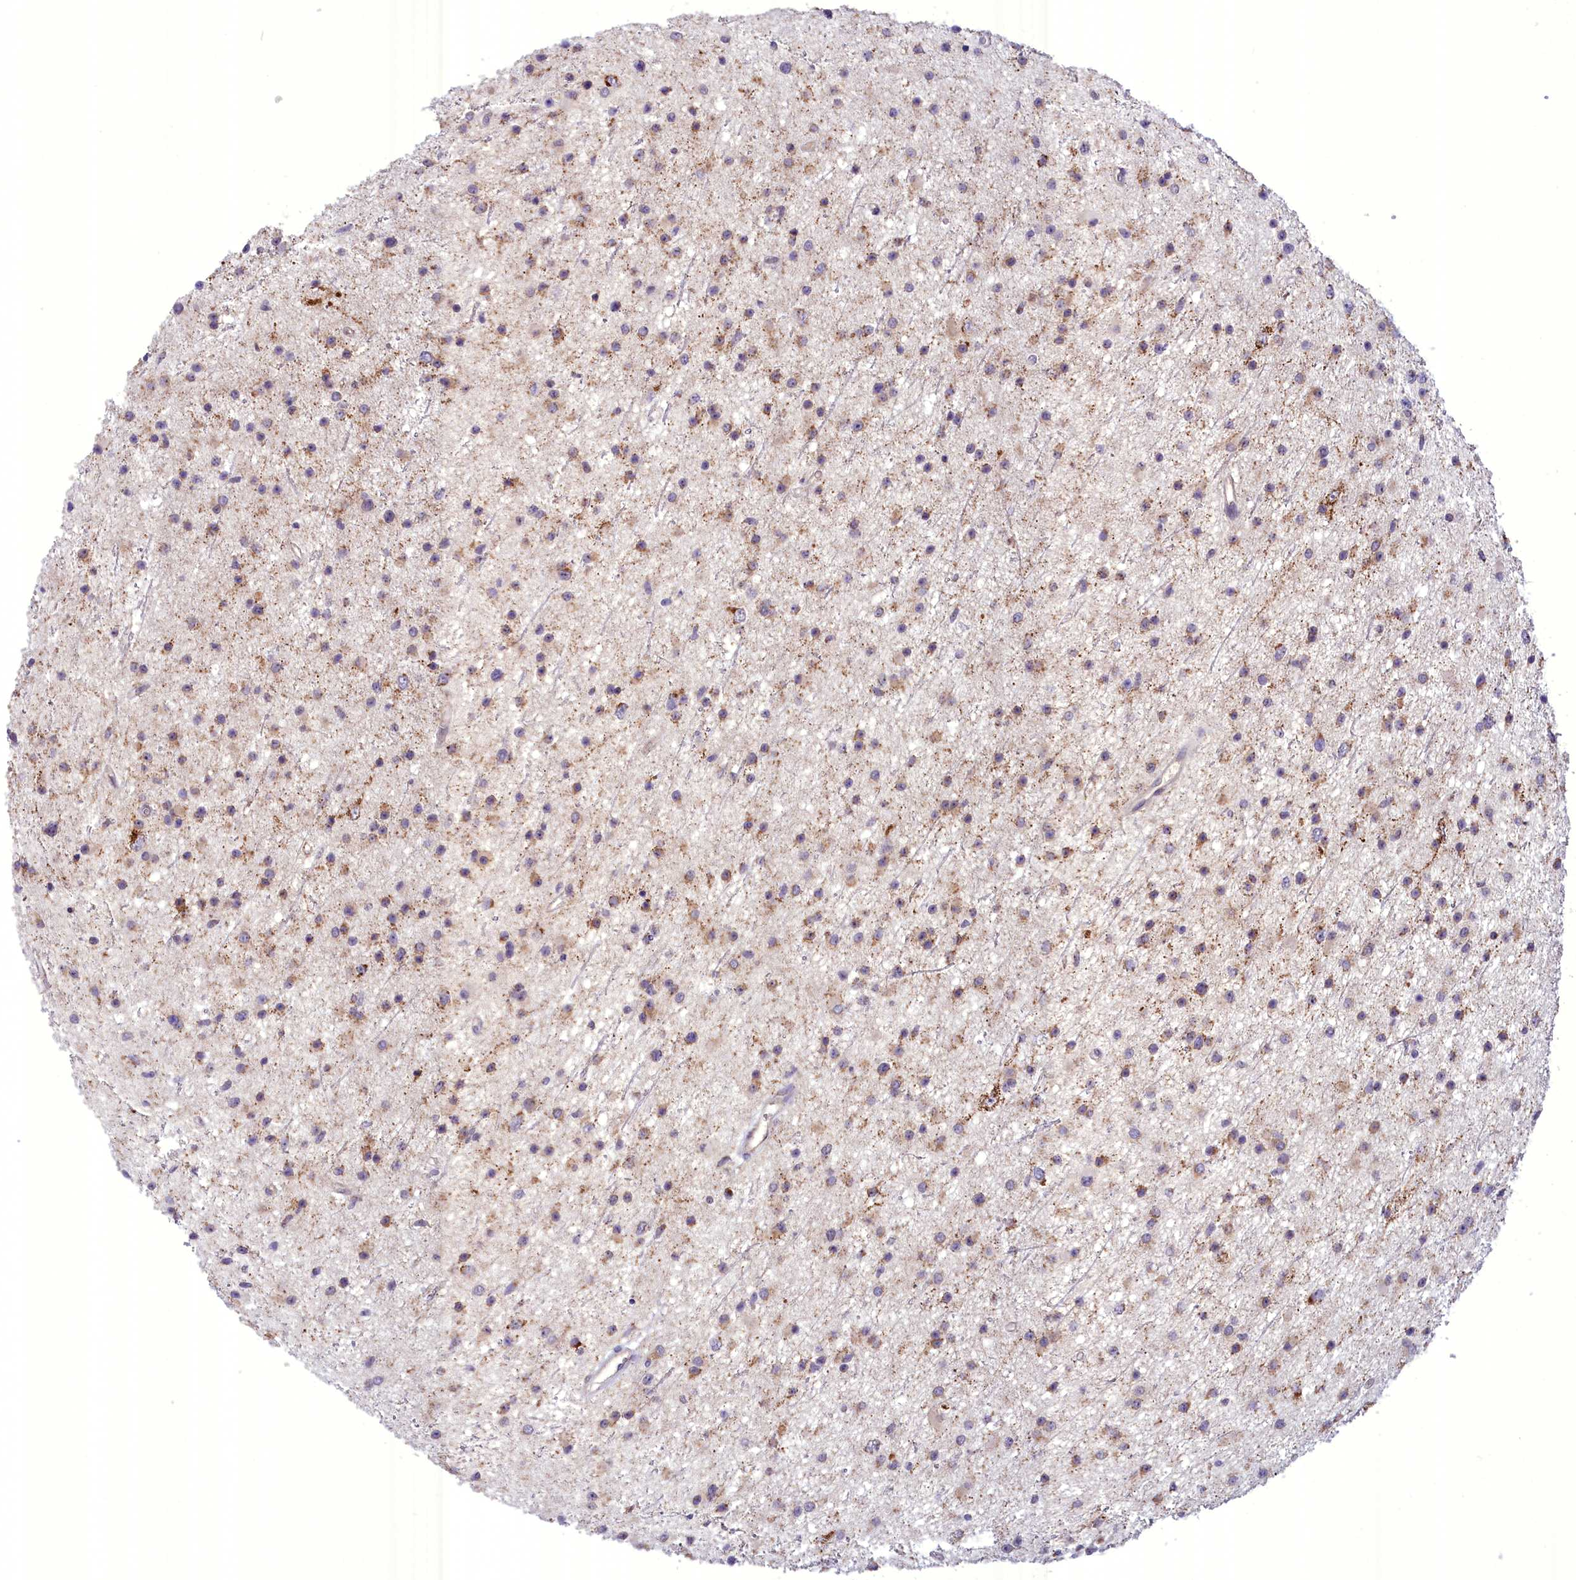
{"staining": {"intensity": "weak", "quantity": "25%-75%", "location": "cytoplasmic/membranous"}, "tissue": "glioma", "cell_type": "Tumor cells", "image_type": "cancer", "snomed": [{"axis": "morphology", "description": "Glioma, malignant, Low grade"}, {"axis": "topography", "description": "Cerebral cortex"}], "caption": "Malignant glioma (low-grade) was stained to show a protein in brown. There is low levels of weak cytoplasmic/membranous positivity in approximately 25%-75% of tumor cells. (DAB IHC with brightfield microscopy, high magnification).", "gene": "FAM149B1", "patient": {"sex": "female", "age": 39}}